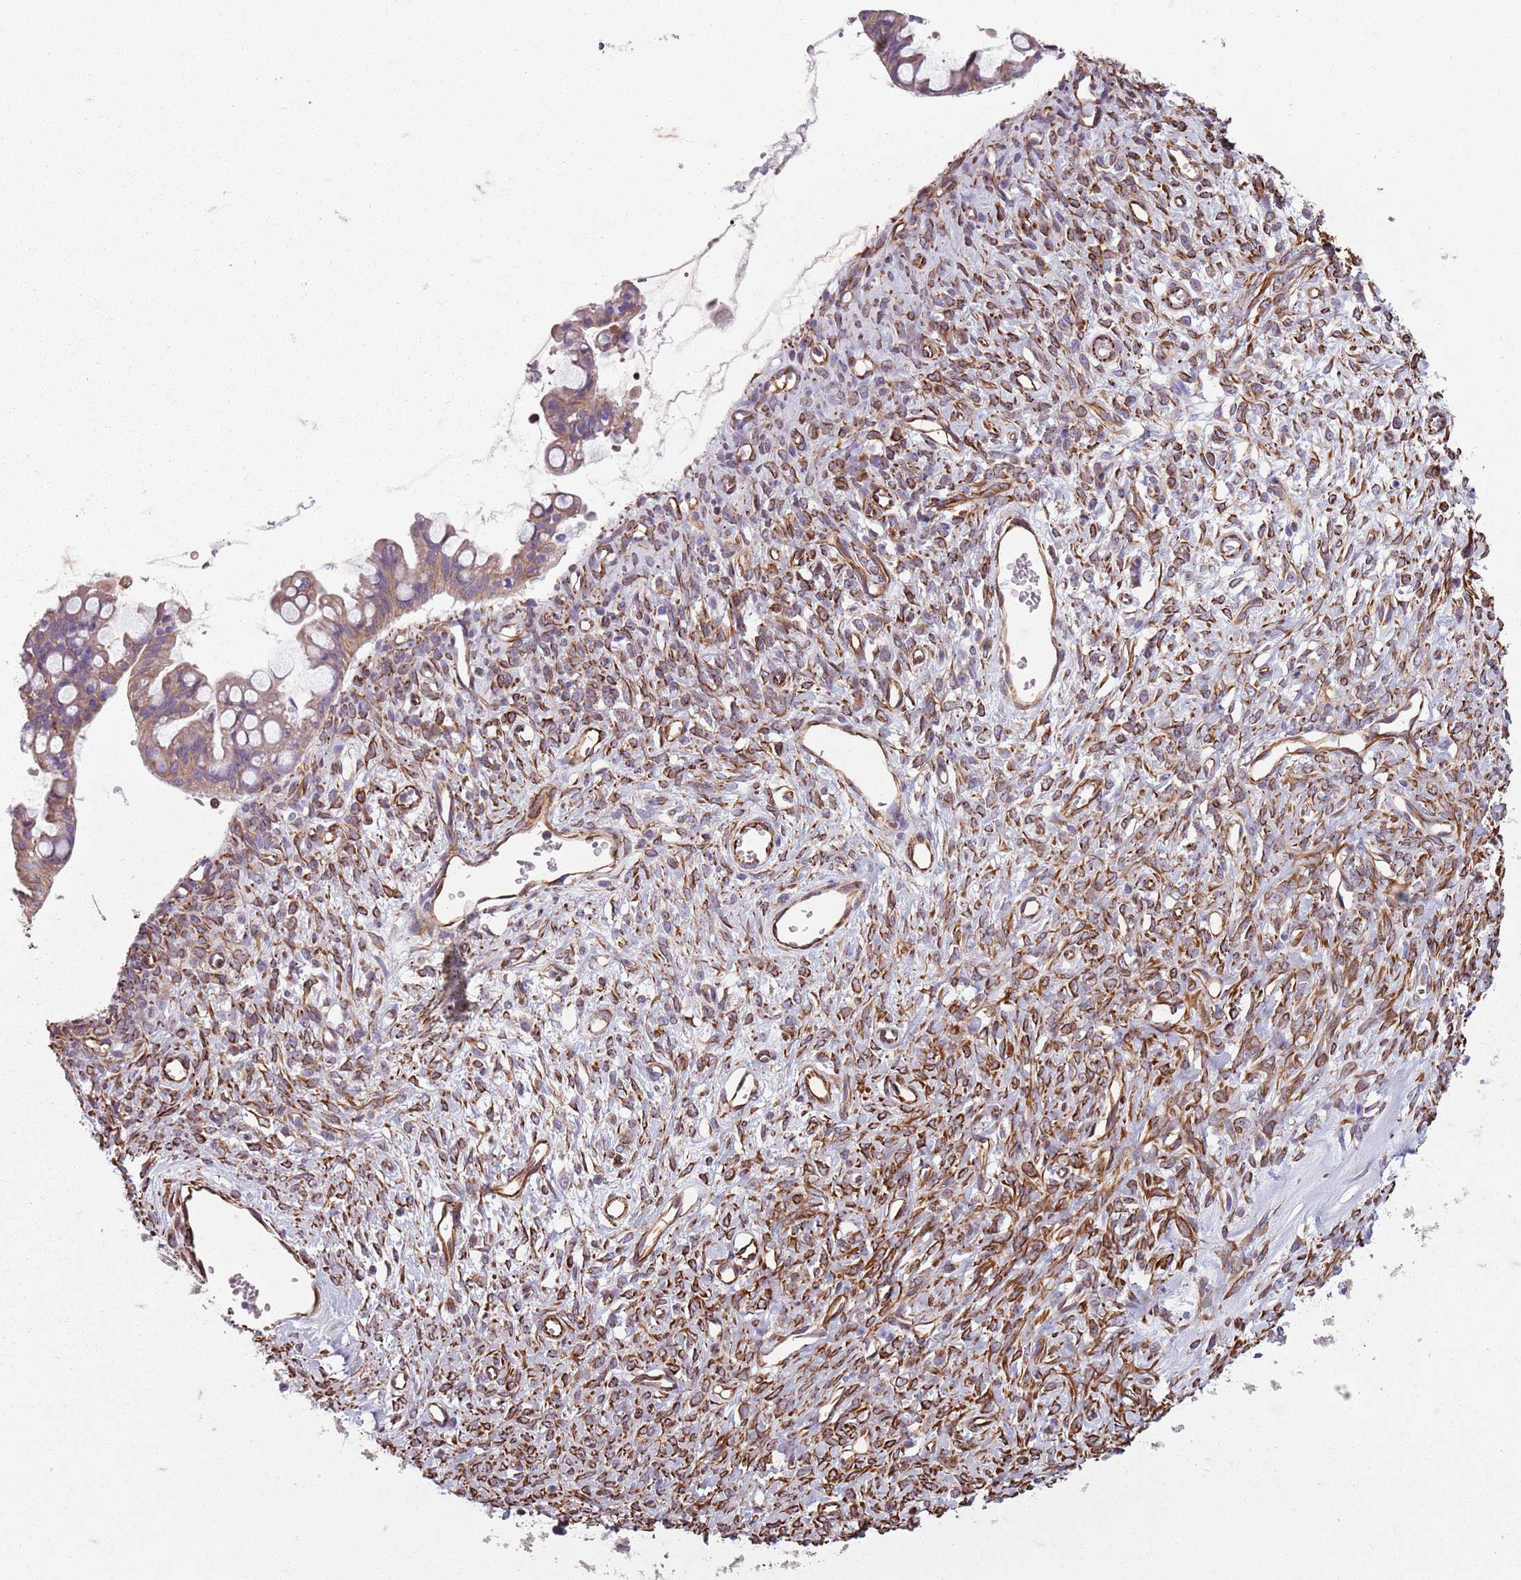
{"staining": {"intensity": "weak", "quantity": "25%-75%", "location": "cytoplasmic/membranous"}, "tissue": "ovarian cancer", "cell_type": "Tumor cells", "image_type": "cancer", "snomed": [{"axis": "morphology", "description": "Cystadenocarcinoma, mucinous, NOS"}, {"axis": "topography", "description": "Ovary"}], "caption": "Immunohistochemical staining of ovarian cancer (mucinous cystadenocarcinoma) exhibits low levels of weak cytoplasmic/membranous protein expression in about 25%-75% of tumor cells. The staining was performed using DAB to visualize the protein expression in brown, while the nuclei were stained in blue with hematoxylin (Magnification: 20x).", "gene": "TAS2R38", "patient": {"sex": "female", "age": 73}}